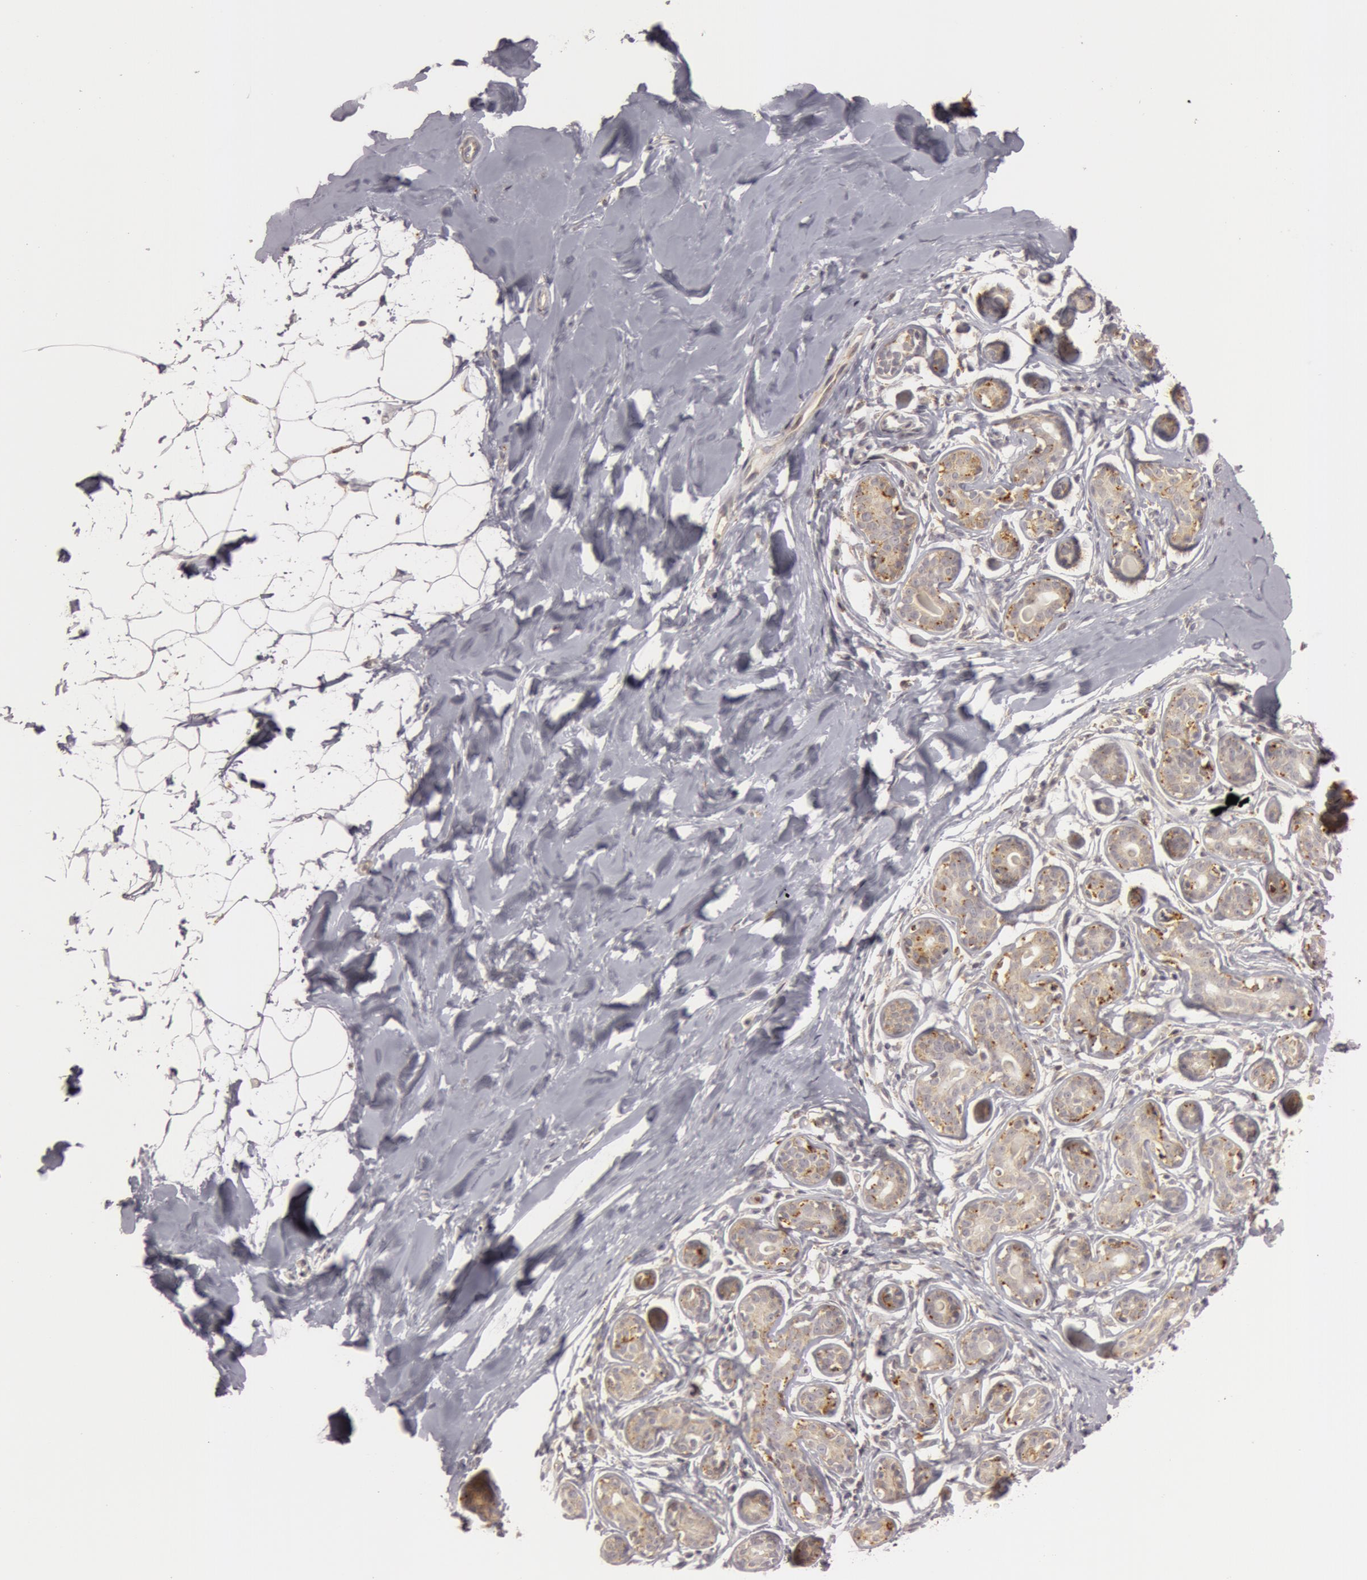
{"staining": {"intensity": "negative", "quantity": "none", "location": "none"}, "tissue": "breast", "cell_type": "Adipocytes", "image_type": "normal", "snomed": [{"axis": "morphology", "description": "Normal tissue, NOS"}, {"axis": "topography", "description": "Breast"}], "caption": "Immunohistochemistry (IHC) micrograph of normal breast: breast stained with DAB reveals no significant protein staining in adipocytes.", "gene": "C7", "patient": {"sex": "female", "age": 22}}